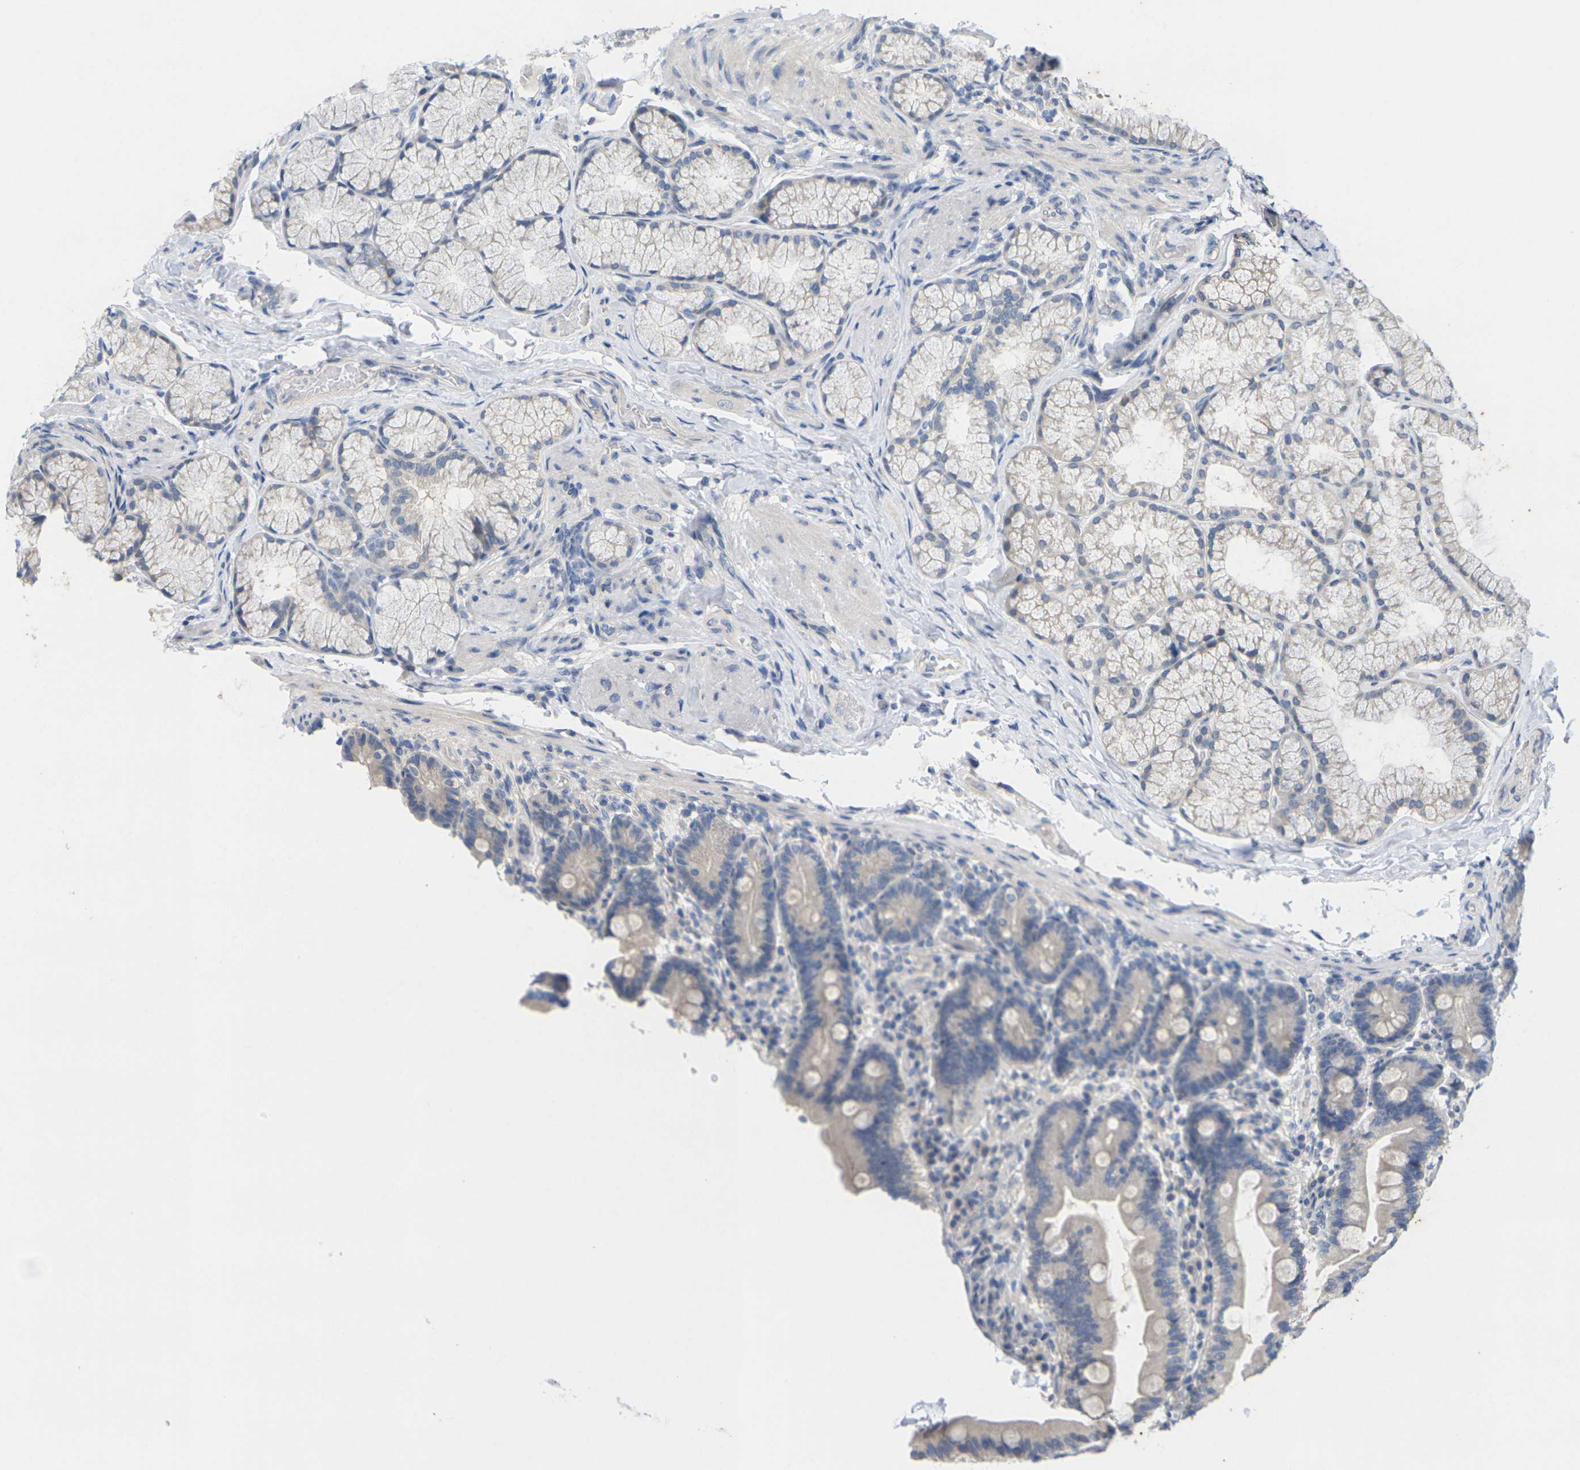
{"staining": {"intensity": "weak", "quantity": "<25%", "location": "cytoplasmic/membranous"}, "tissue": "duodenum", "cell_type": "Glandular cells", "image_type": "normal", "snomed": [{"axis": "morphology", "description": "Normal tissue, NOS"}, {"axis": "topography", "description": "Duodenum"}], "caption": "IHC photomicrograph of normal duodenum: duodenum stained with DAB shows no significant protein positivity in glandular cells. (DAB (3,3'-diaminobenzidine) immunohistochemistry (IHC) visualized using brightfield microscopy, high magnification).", "gene": "TNNI3", "patient": {"sex": "male", "age": 54}}